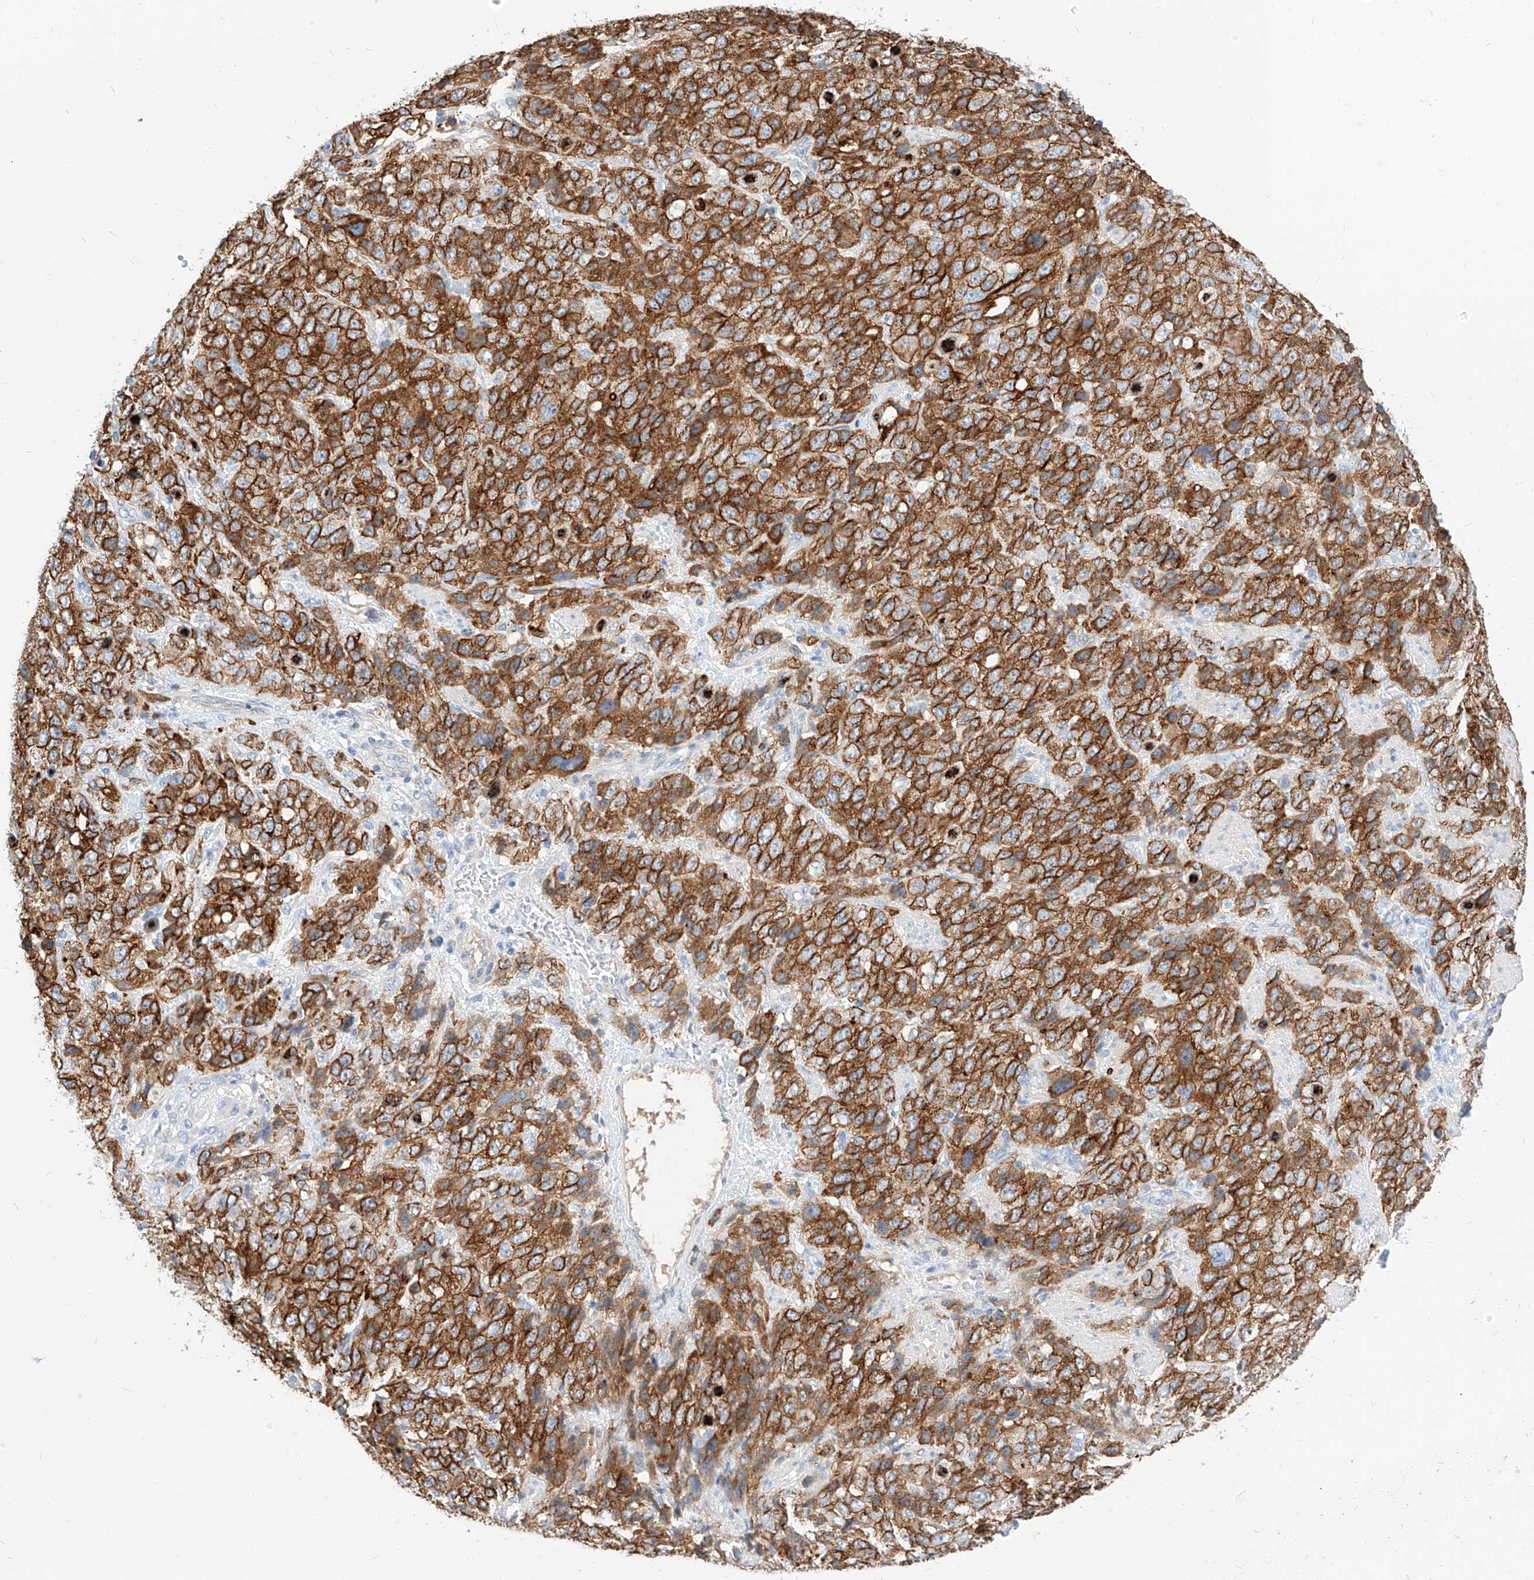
{"staining": {"intensity": "strong", "quantity": ">75%", "location": "cytoplasmic/membranous"}, "tissue": "stomach cancer", "cell_type": "Tumor cells", "image_type": "cancer", "snomed": [{"axis": "morphology", "description": "Adenocarcinoma, NOS"}, {"axis": "topography", "description": "Stomach"}], "caption": "DAB immunohistochemical staining of stomach adenocarcinoma reveals strong cytoplasmic/membranous protein expression in approximately >75% of tumor cells. The staining was performed using DAB, with brown indicating positive protein expression. Nuclei are stained blue with hematoxylin.", "gene": "MAP7", "patient": {"sex": "male", "age": 48}}